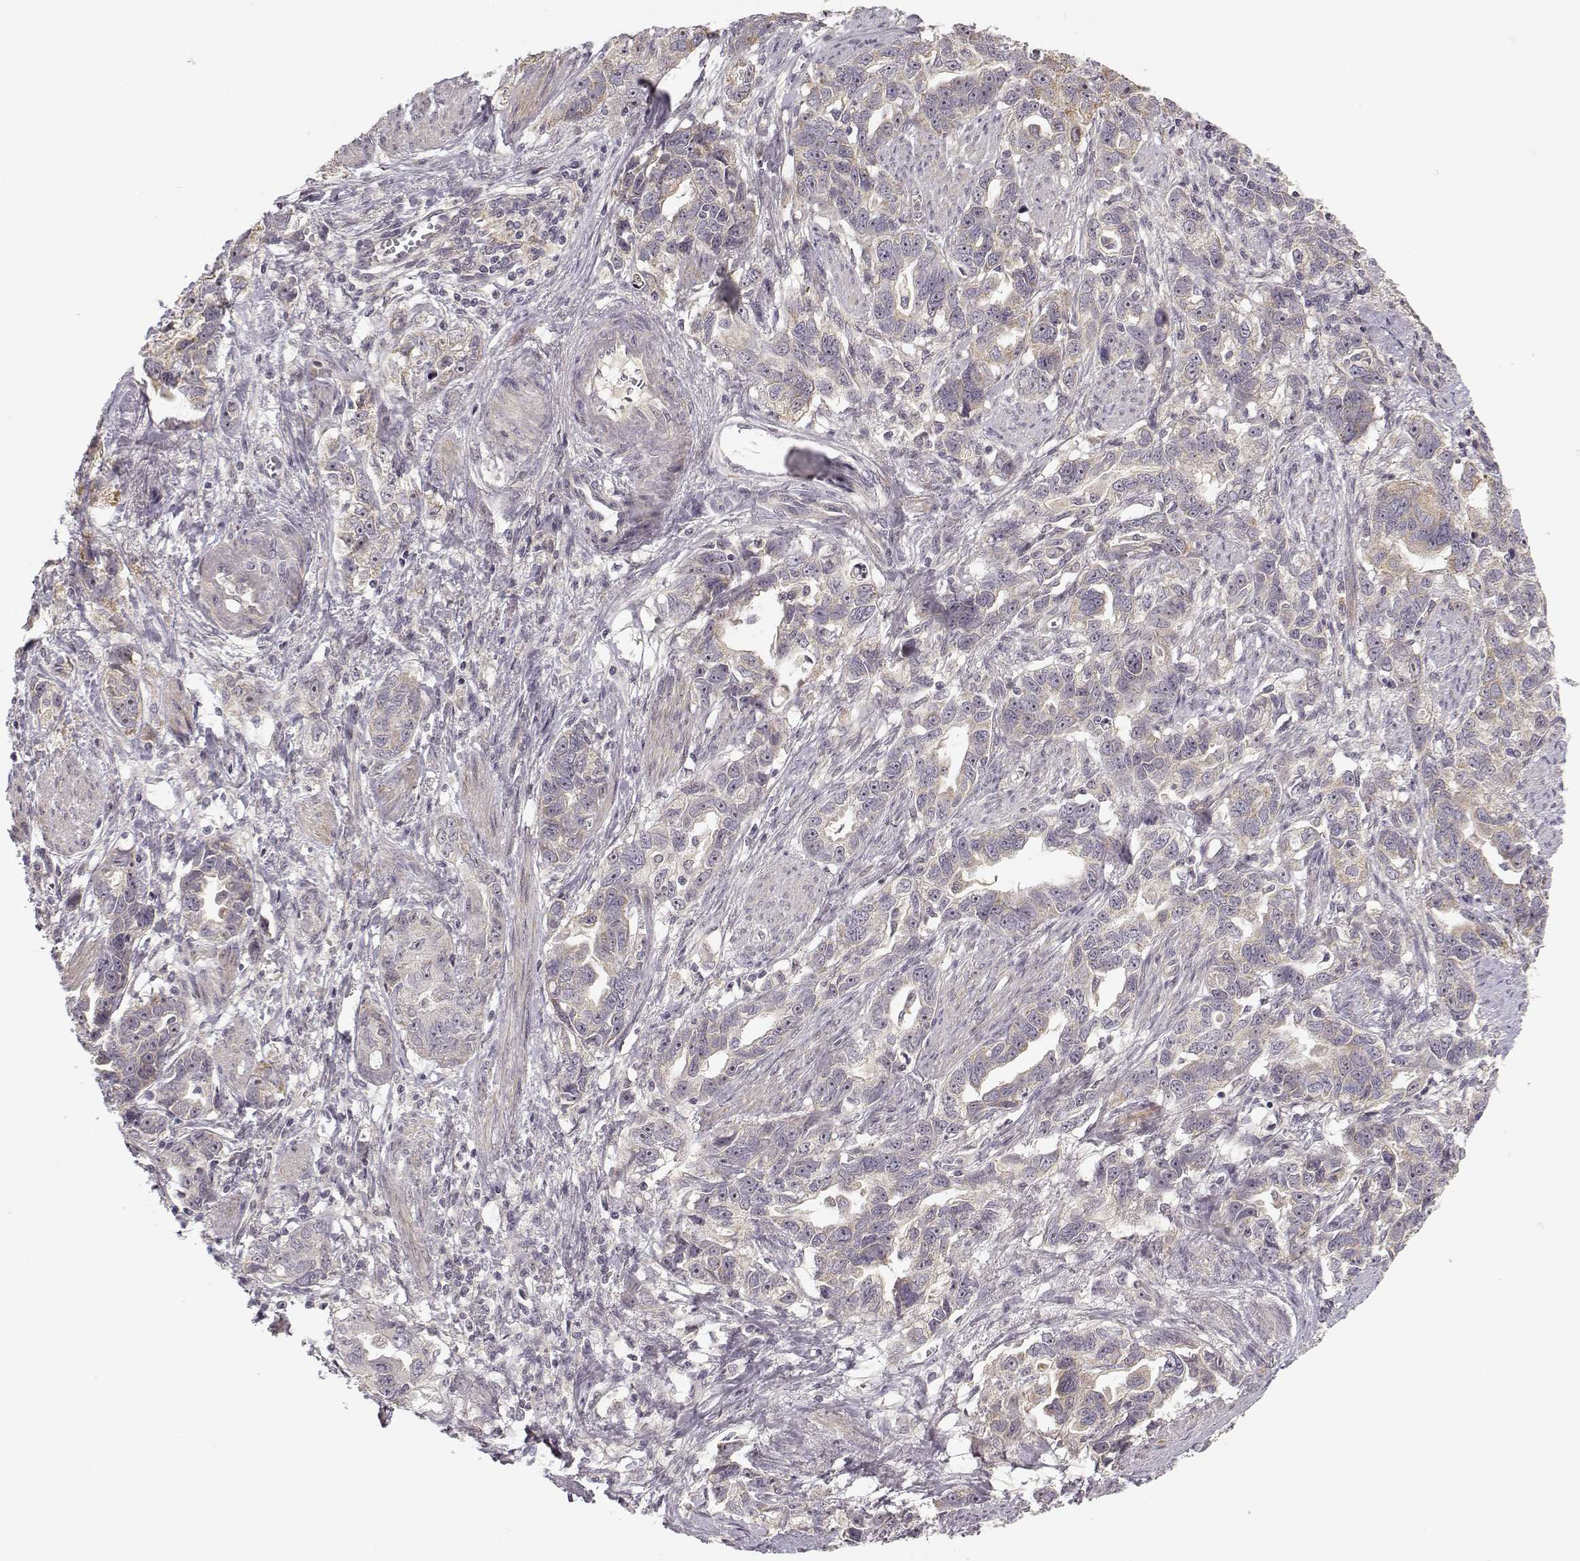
{"staining": {"intensity": "weak", "quantity": ">75%", "location": "cytoplasmic/membranous"}, "tissue": "ovarian cancer", "cell_type": "Tumor cells", "image_type": "cancer", "snomed": [{"axis": "morphology", "description": "Cystadenocarcinoma, serous, NOS"}, {"axis": "topography", "description": "Ovary"}], "caption": "Immunohistochemistry photomicrograph of neoplastic tissue: ovarian cancer stained using immunohistochemistry demonstrates low levels of weak protein expression localized specifically in the cytoplasmic/membranous of tumor cells, appearing as a cytoplasmic/membranous brown color.", "gene": "MED12L", "patient": {"sex": "female", "age": 51}}